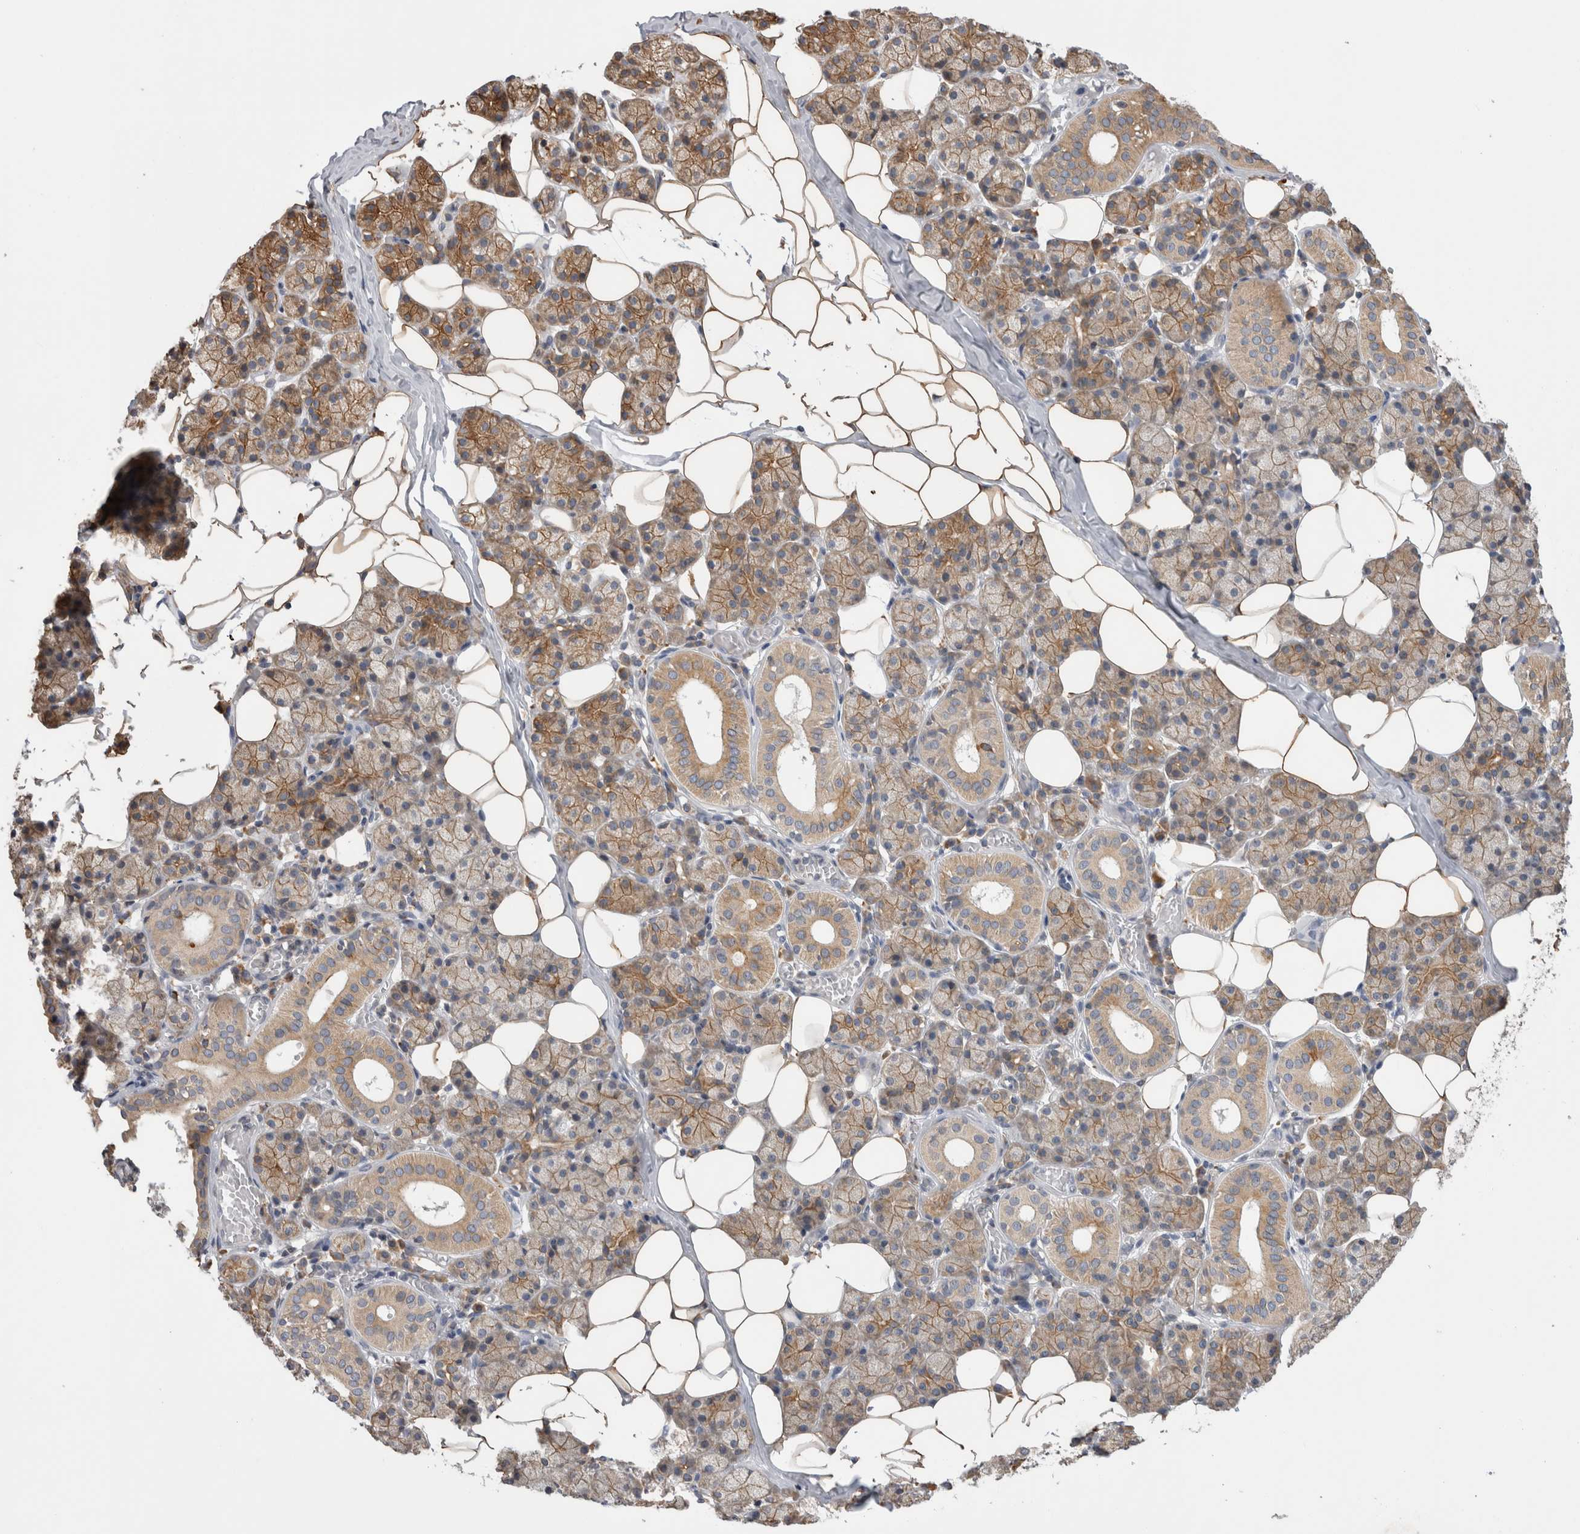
{"staining": {"intensity": "moderate", "quantity": "25%-75%", "location": "cytoplasmic/membranous"}, "tissue": "salivary gland", "cell_type": "Glandular cells", "image_type": "normal", "snomed": [{"axis": "morphology", "description": "Normal tissue, NOS"}, {"axis": "topography", "description": "Salivary gland"}], "caption": "Immunohistochemistry (DAB (3,3'-diaminobenzidine)) staining of benign human salivary gland reveals moderate cytoplasmic/membranous protein staining in approximately 25%-75% of glandular cells.", "gene": "SMAP2", "patient": {"sex": "female", "age": 33}}